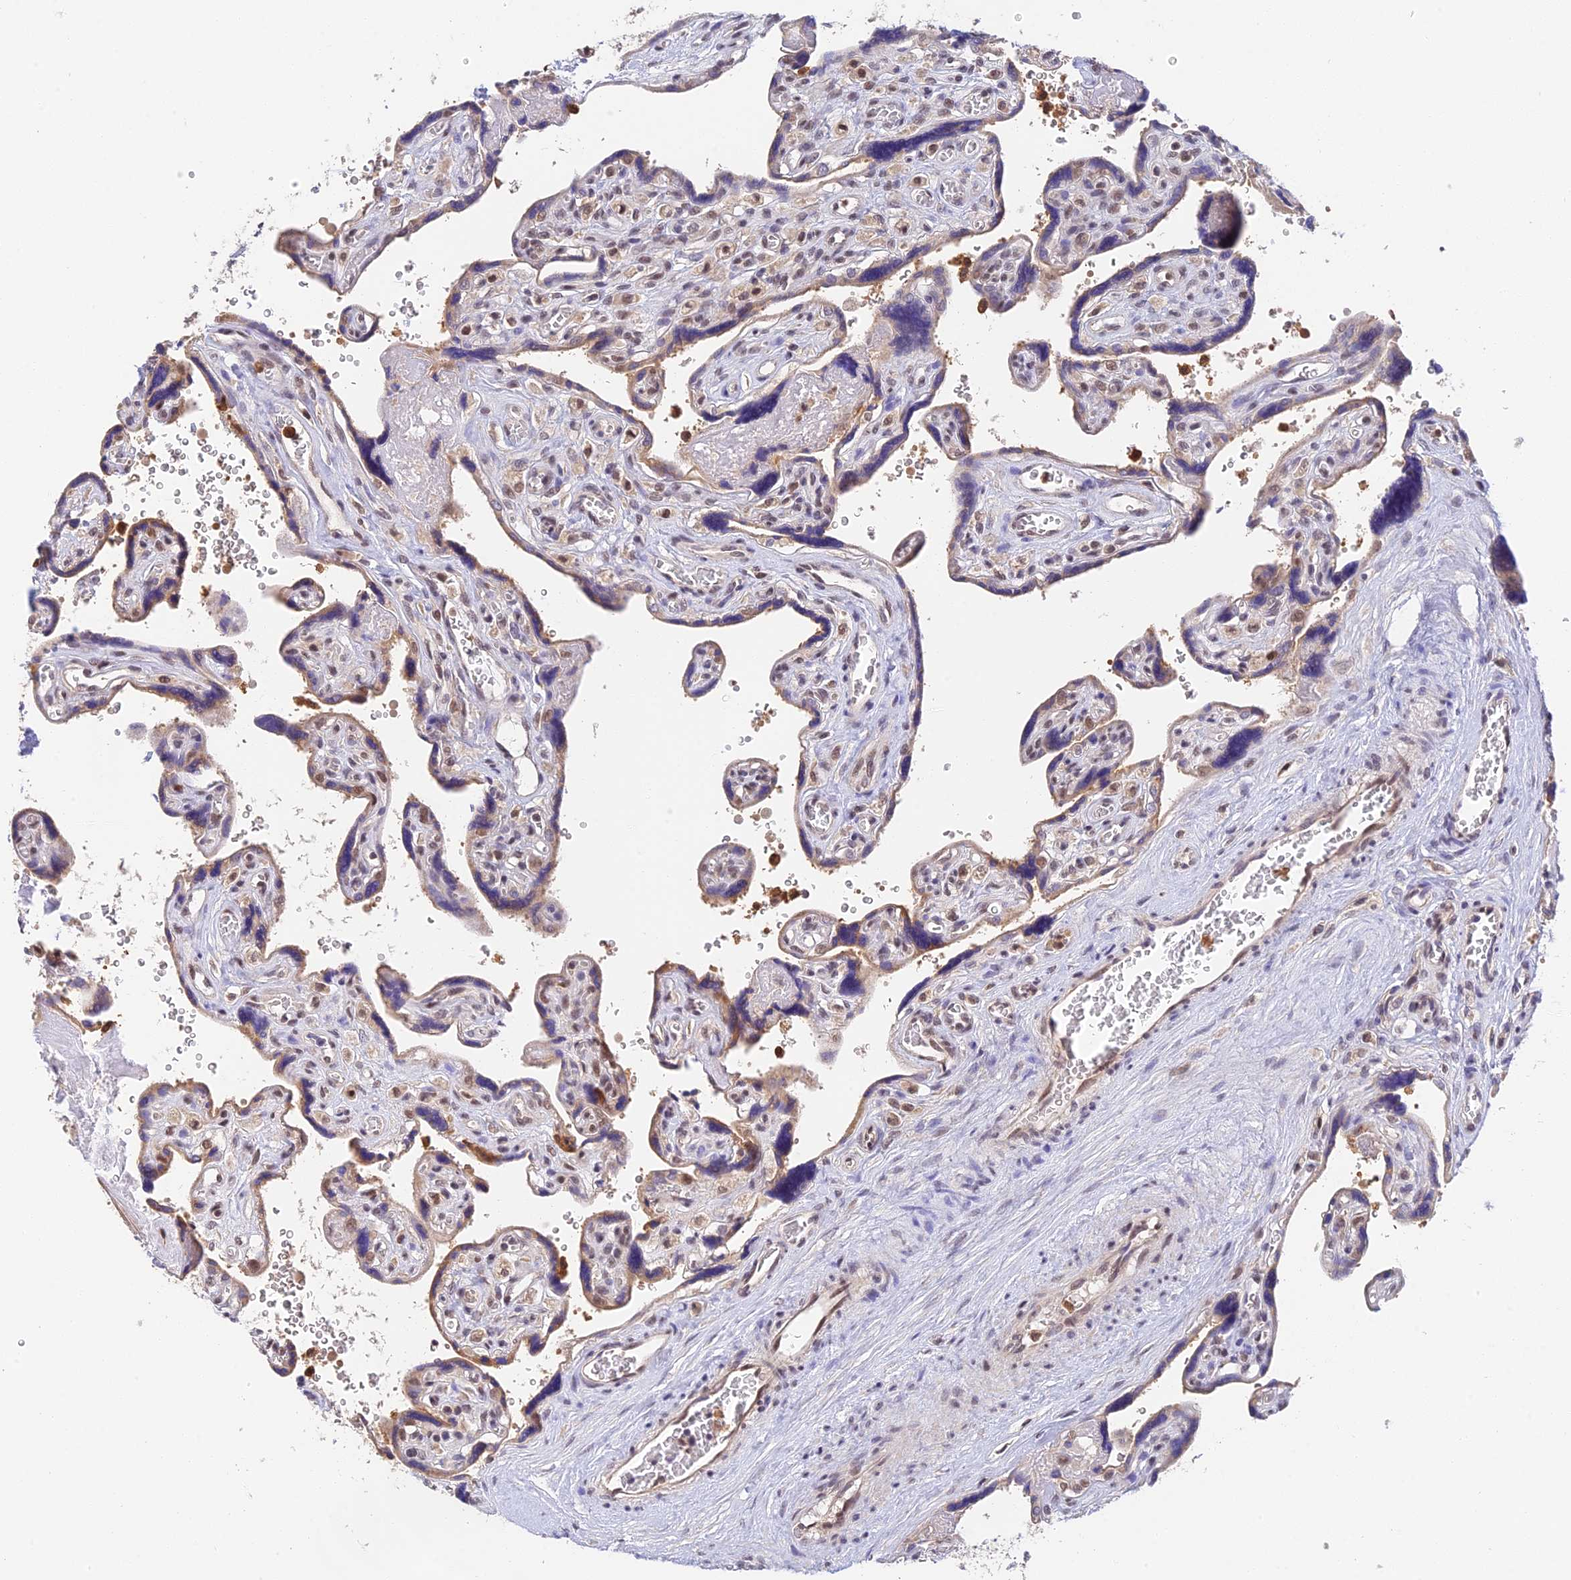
{"staining": {"intensity": "moderate", "quantity": "25%-75%", "location": "cytoplasmic/membranous,nuclear"}, "tissue": "placenta", "cell_type": "Trophoblastic cells", "image_type": "normal", "snomed": [{"axis": "morphology", "description": "Normal tissue, NOS"}, {"axis": "topography", "description": "Placenta"}], "caption": "An immunohistochemistry (IHC) image of normal tissue is shown. Protein staining in brown labels moderate cytoplasmic/membranous,nuclear positivity in placenta within trophoblastic cells.", "gene": "PEX16", "patient": {"sex": "female", "age": 39}}